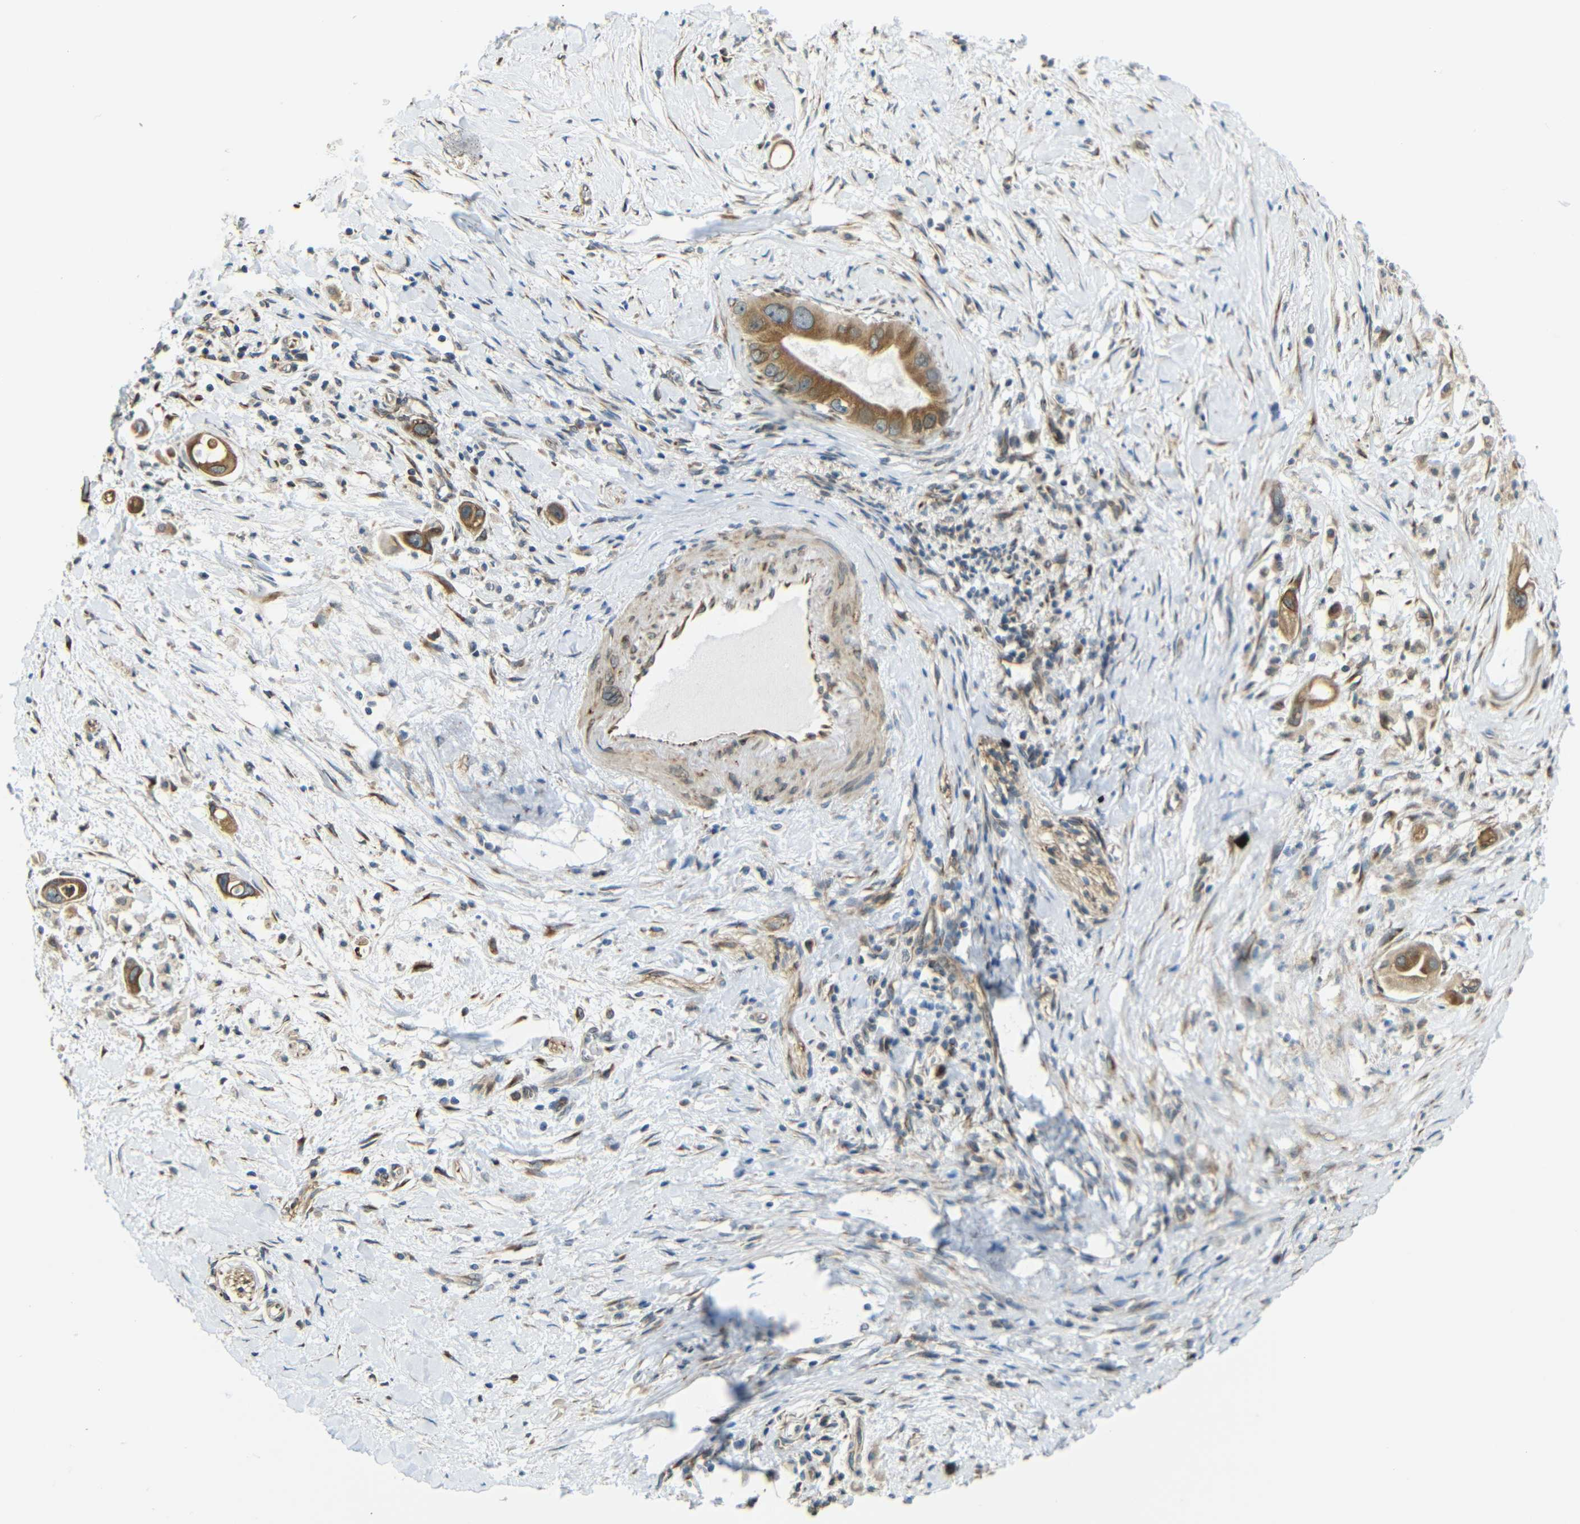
{"staining": {"intensity": "moderate", "quantity": ">75%", "location": "cytoplasmic/membranous"}, "tissue": "pancreatic cancer", "cell_type": "Tumor cells", "image_type": "cancer", "snomed": [{"axis": "morphology", "description": "Adenocarcinoma, NOS"}, {"axis": "topography", "description": "Pancreas"}], "caption": "A high-resolution histopathology image shows immunohistochemistry staining of adenocarcinoma (pancreatic), which exhibits moderate cytoplasmic/membranous staining in about >75% of tumor cells.", "gene": "VAPB", "patient": {"sex": "male", "age": 55}}